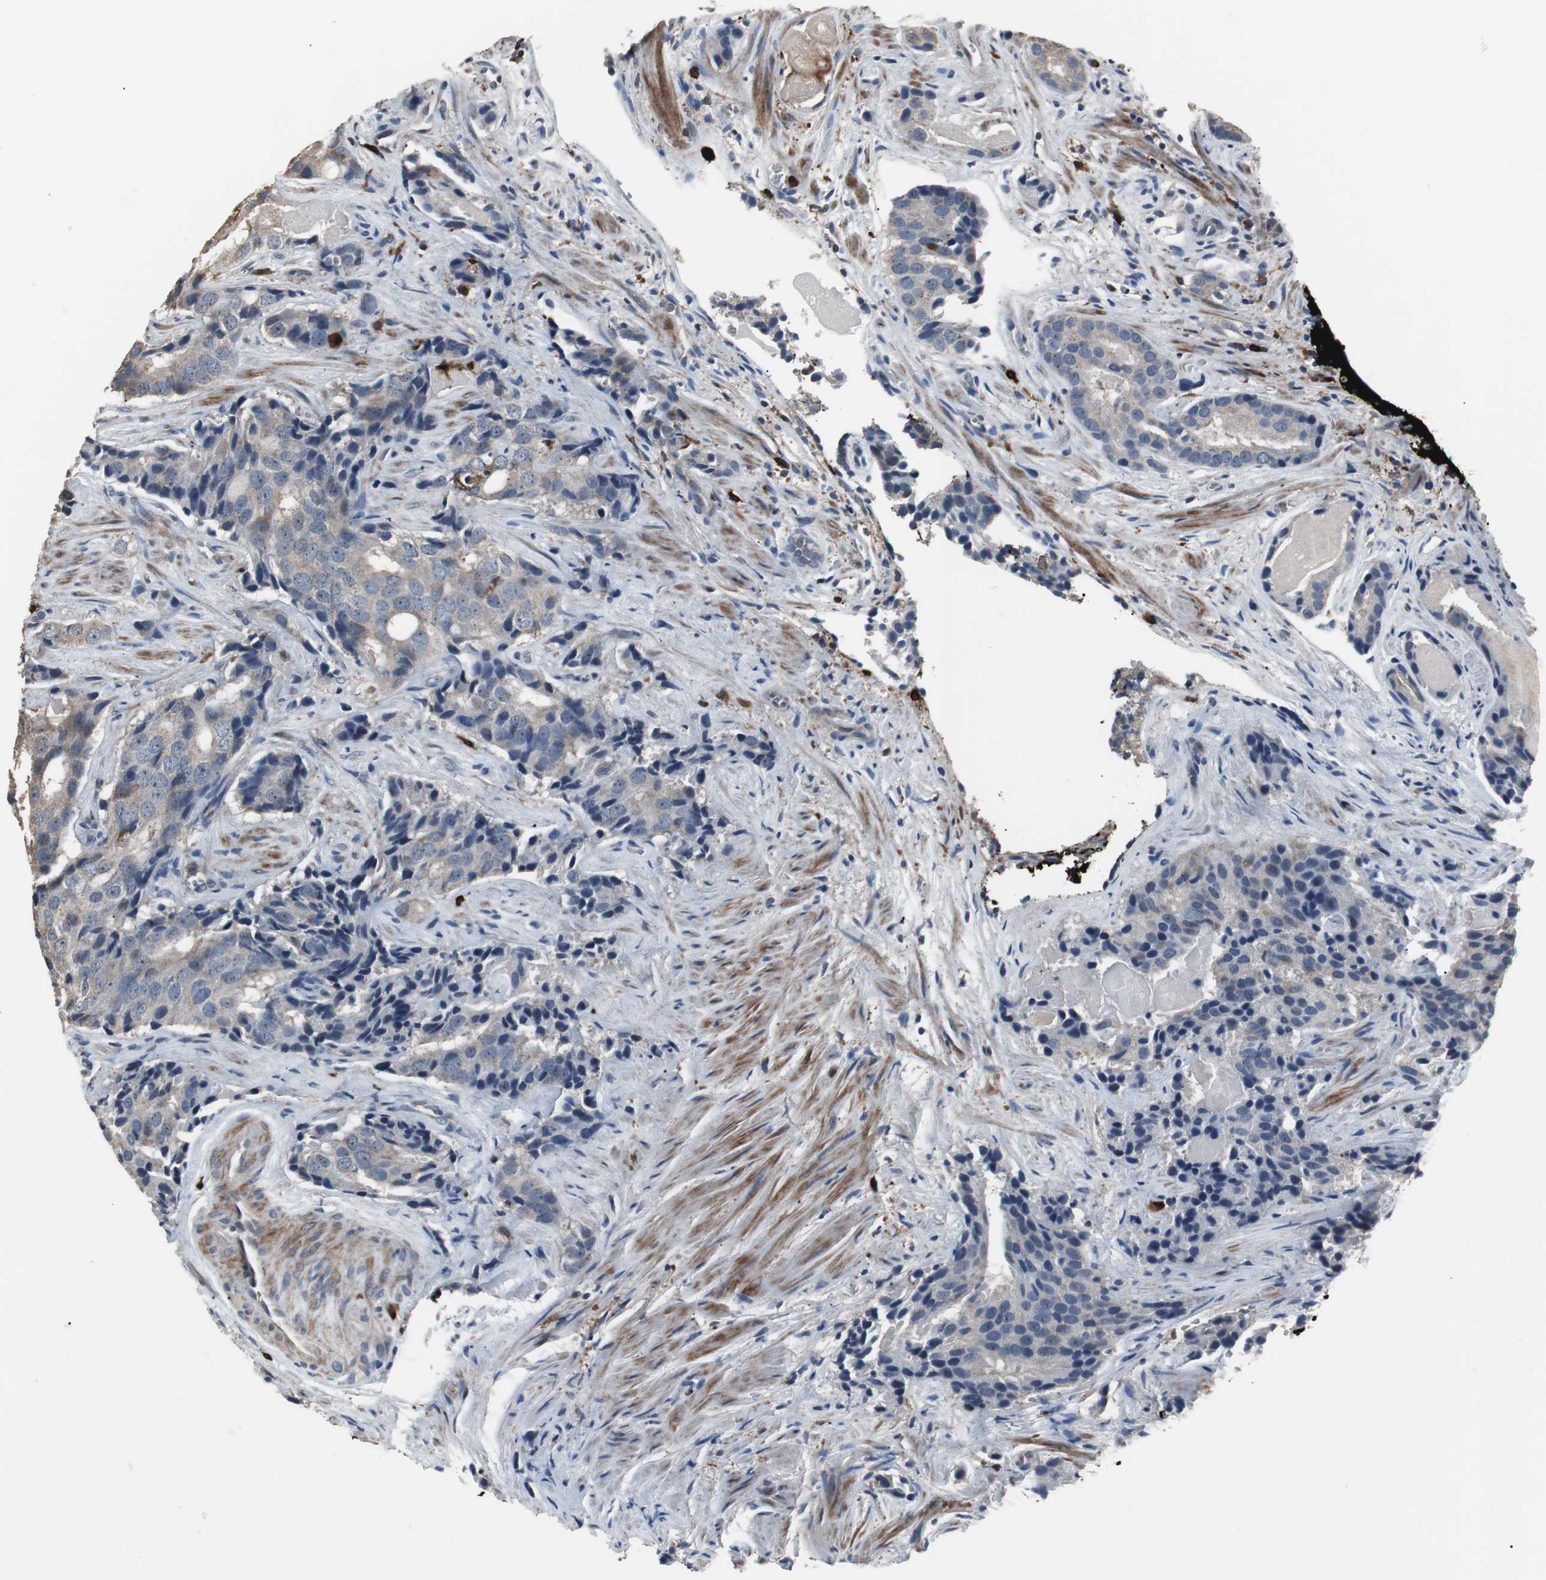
{"staining": {"intensity": "weak", "quantity": ">75%", "location": "cytoplasmic/membranous"}, "tissue": "prostate cancer", "cell_type": "Tumor cells", "image_type": "cancer", "snomed": [{"axis": "morphology", "description": "Adenocarcinoma, High grade"}, {"axis": "topography", "description": "Prostate"}], "caption": "A photomicrograph of prostate cancer (adenocarcinoma (high-grade)) stained for a protein demonstrates weak cytoplasmic/membranous brown staining in tumor cells.", "gene": "NCF2", "patient": {"sex": "male", "age": 58}}